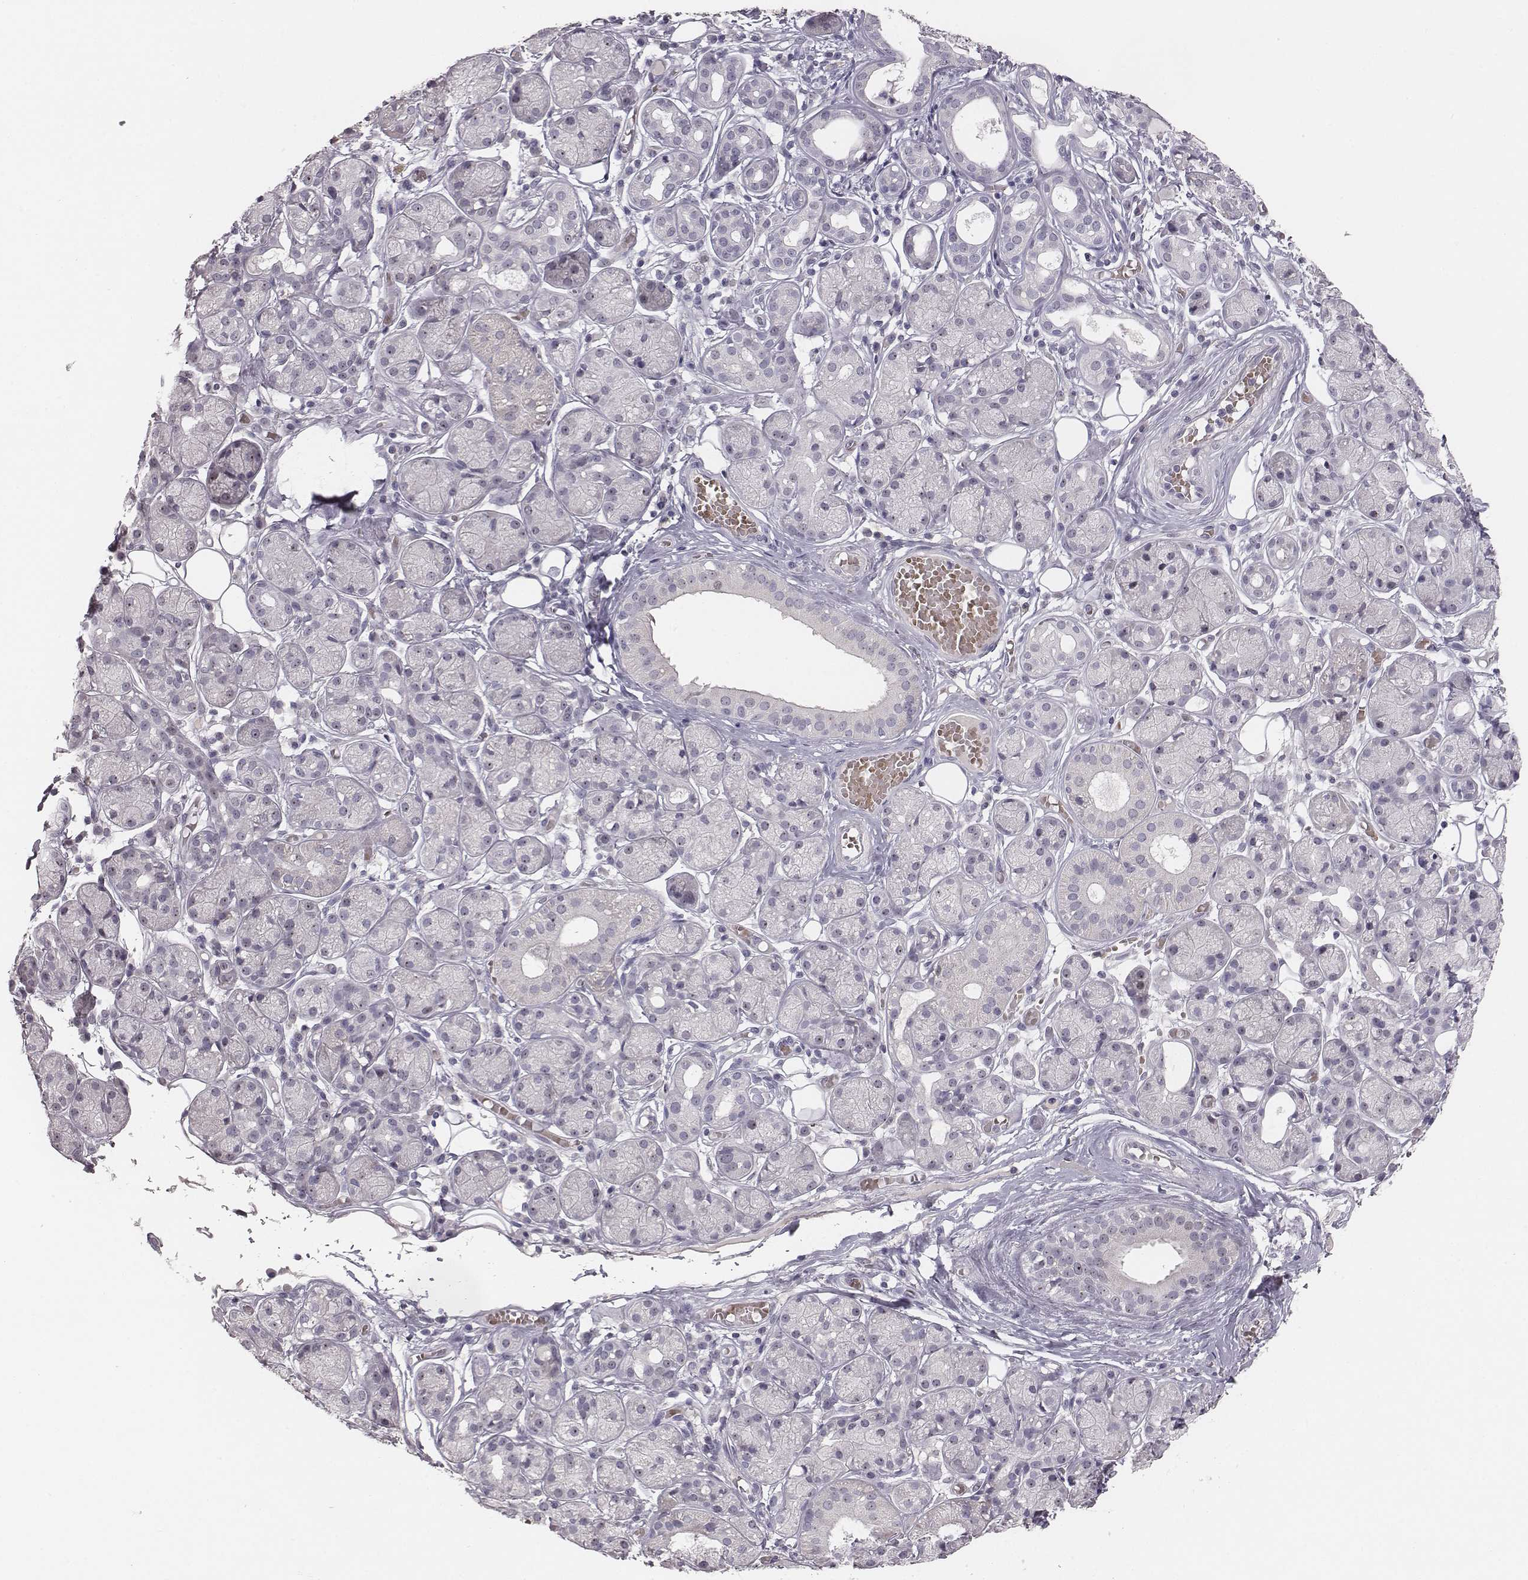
{"staining": {"intensity": "negative", "quantity": "none", "location": "none"}, "tissue": "salivary gland", "cell_type": "Glandular cells", "image_type": "normal", "snomed": [{"axis": "morphology", "description": "Normal tissue, NOS"}, {"axis": "topography", "description": "Salivary gland"}, {"axis": "topography", "description": "Peripheral nerve tissue"}], "caption": "Immunohistochemistry (IHC) image of normal salivary gland: salivary gland stained with DAB displays no significant protein staining in glandular cells. (DAB (3,3'-diaminobenzidine) immunohistochemistry (IHC) with hematoxylin counter stain).", "gene": "NIFK", "patient": {"sex": "male", "age": 71}}